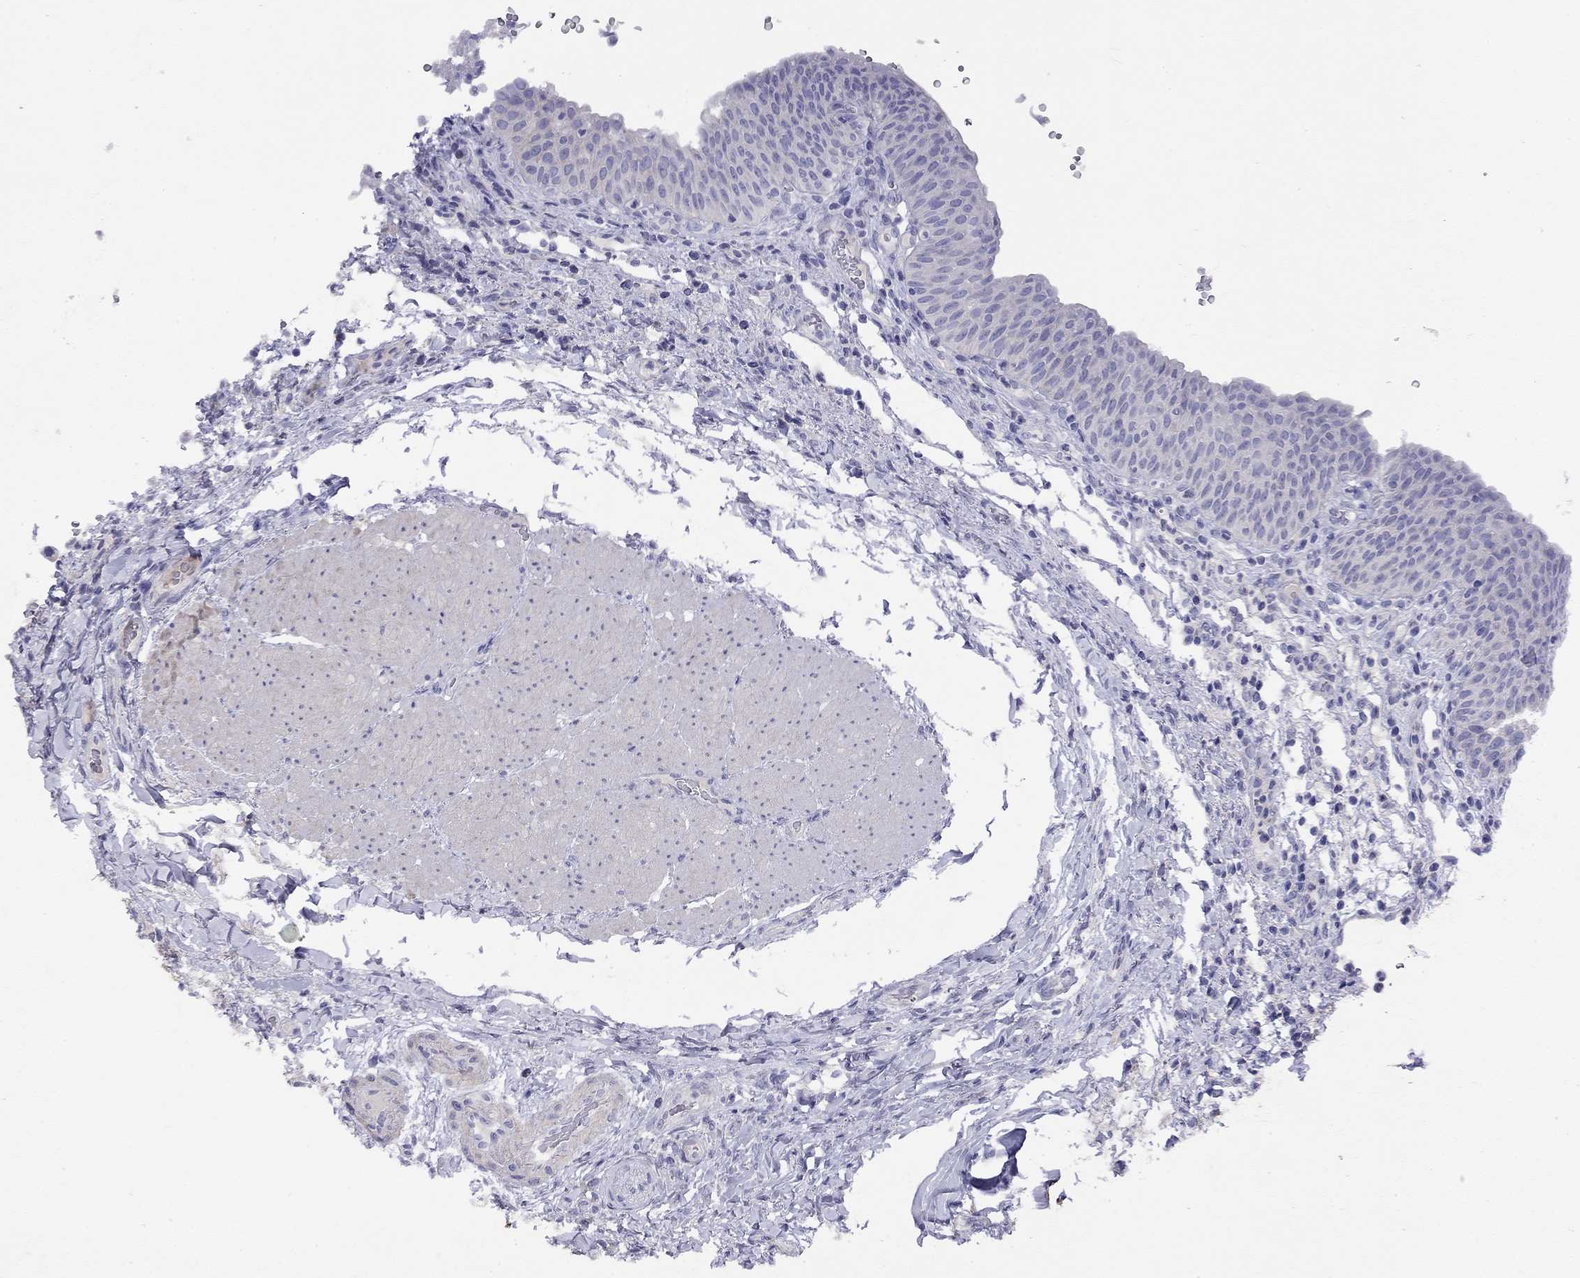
{"staining": {"intensity": "negative", "quantity": "none", "location": "none"}, "tissue": "urinary bladder", "cell_type": "Urothelial cells", "image_type": "normal", "snomed": [{"axis": "morphology", "description": "Normal tissue, NOS"}, {"axis": "topography", "description": "Urinary bladder"}], "caption": "Urothelial cells are negative for protein expression in unremarkable human urinary bladder. The staining was performed using DAB (3,3'-diaminobenzidine) to visualize the protein expression in brown, while the nuclei were stained in blue with hematoxylin (Magnification: 20x).", "gene": "GNAT3", "patient": {"sex": "male", "age": 66}}